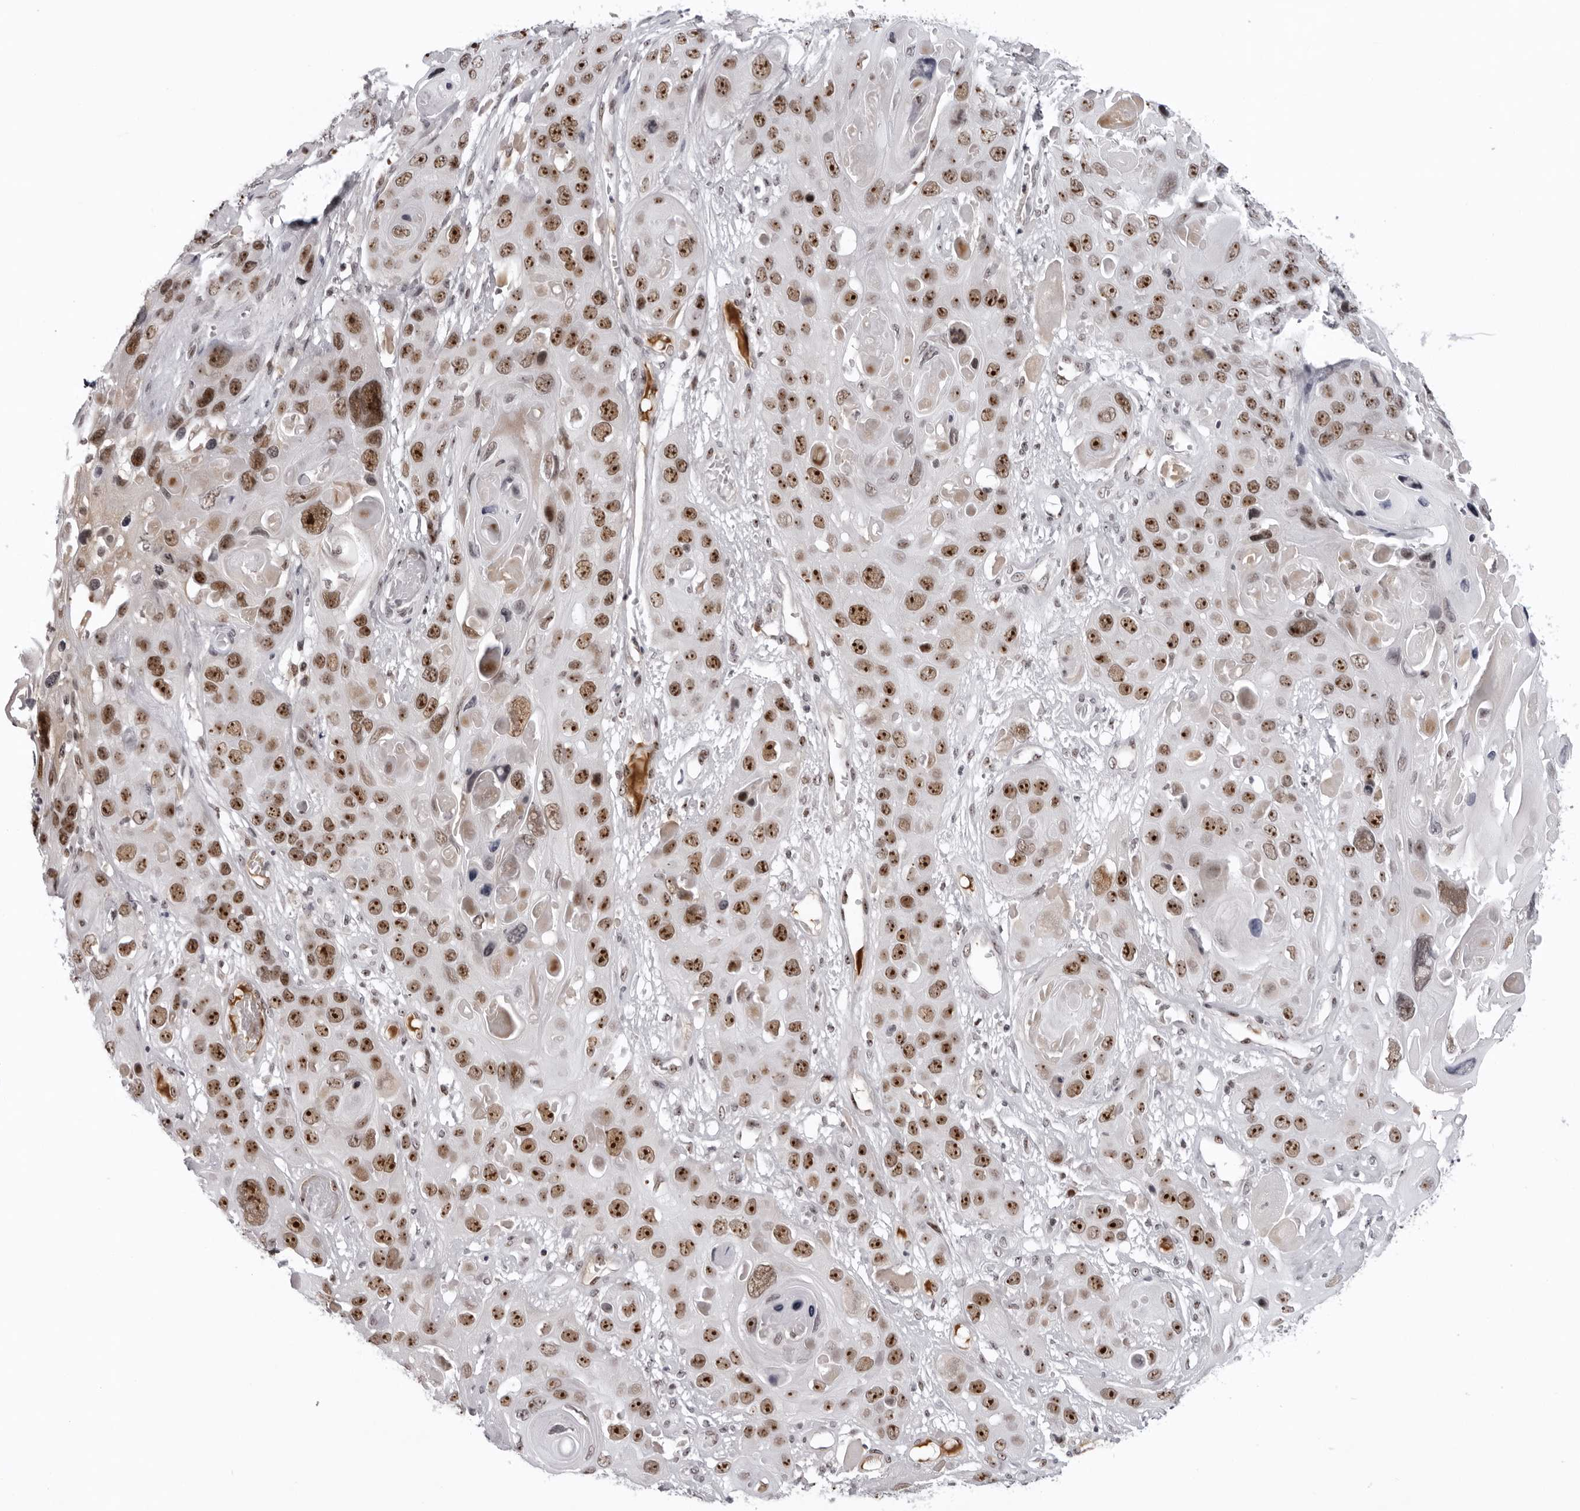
{"staining": {"intensity": "strong", "quantity": ">75%", "location": "nuclear"}, "tissue": "skin cancer", "cell_type": "Tumor cells", "image_type": "cancer", "snomed": [{"axis": "morphology", "description": "Squamous cell carcinoma, NOS"}, {"axis": "topography", "description": "Skin"}], "caption": "Skin cancer (squamous cell carcinoma) stained for a protein shows strong nuclear positivity in tumor cells.", "gene": "EXOSC10", "patient": {"sex": "male", "age": 55}}